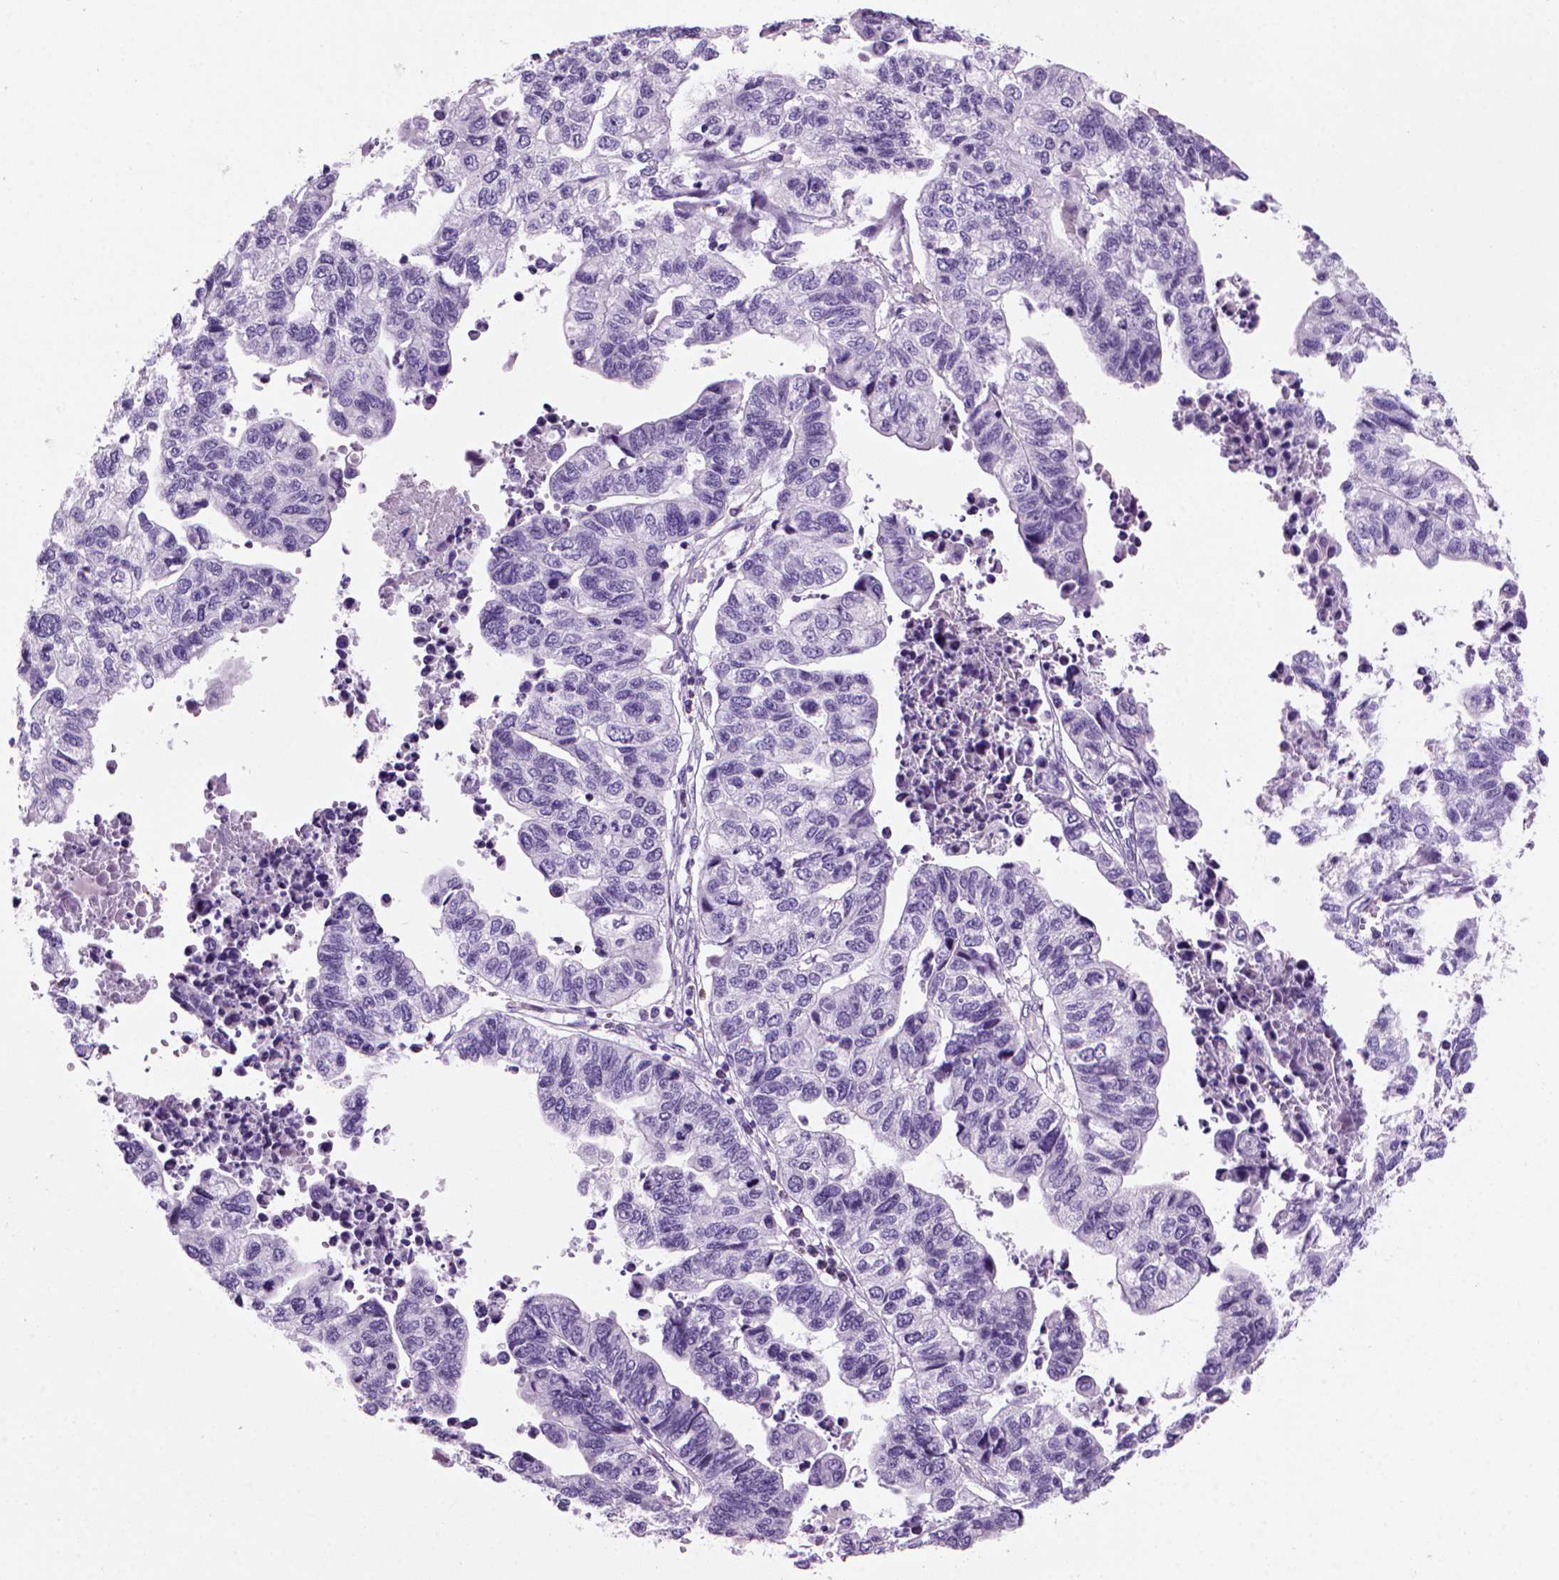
{"staining": {"intensity": "negative", "quantity": "none", "location": "none"}, "tissue": "stomach cancer", "cell_type": "Tumor cells", "image_type": "cancer", "snomed": [{"axis": "morphology", "description": "Adenocarcinoma, NOS"}, {"axis": "topography", "description": "Stomach, upper"}], "caption": "This histopathology image is of stomach cancer stained with IHC to label a protein in brown with the nuclei are counter-stained blue. There is no staining in tumor cells.", "gene": "MZB1", "patient": {"sex": "female", "age": 67}}